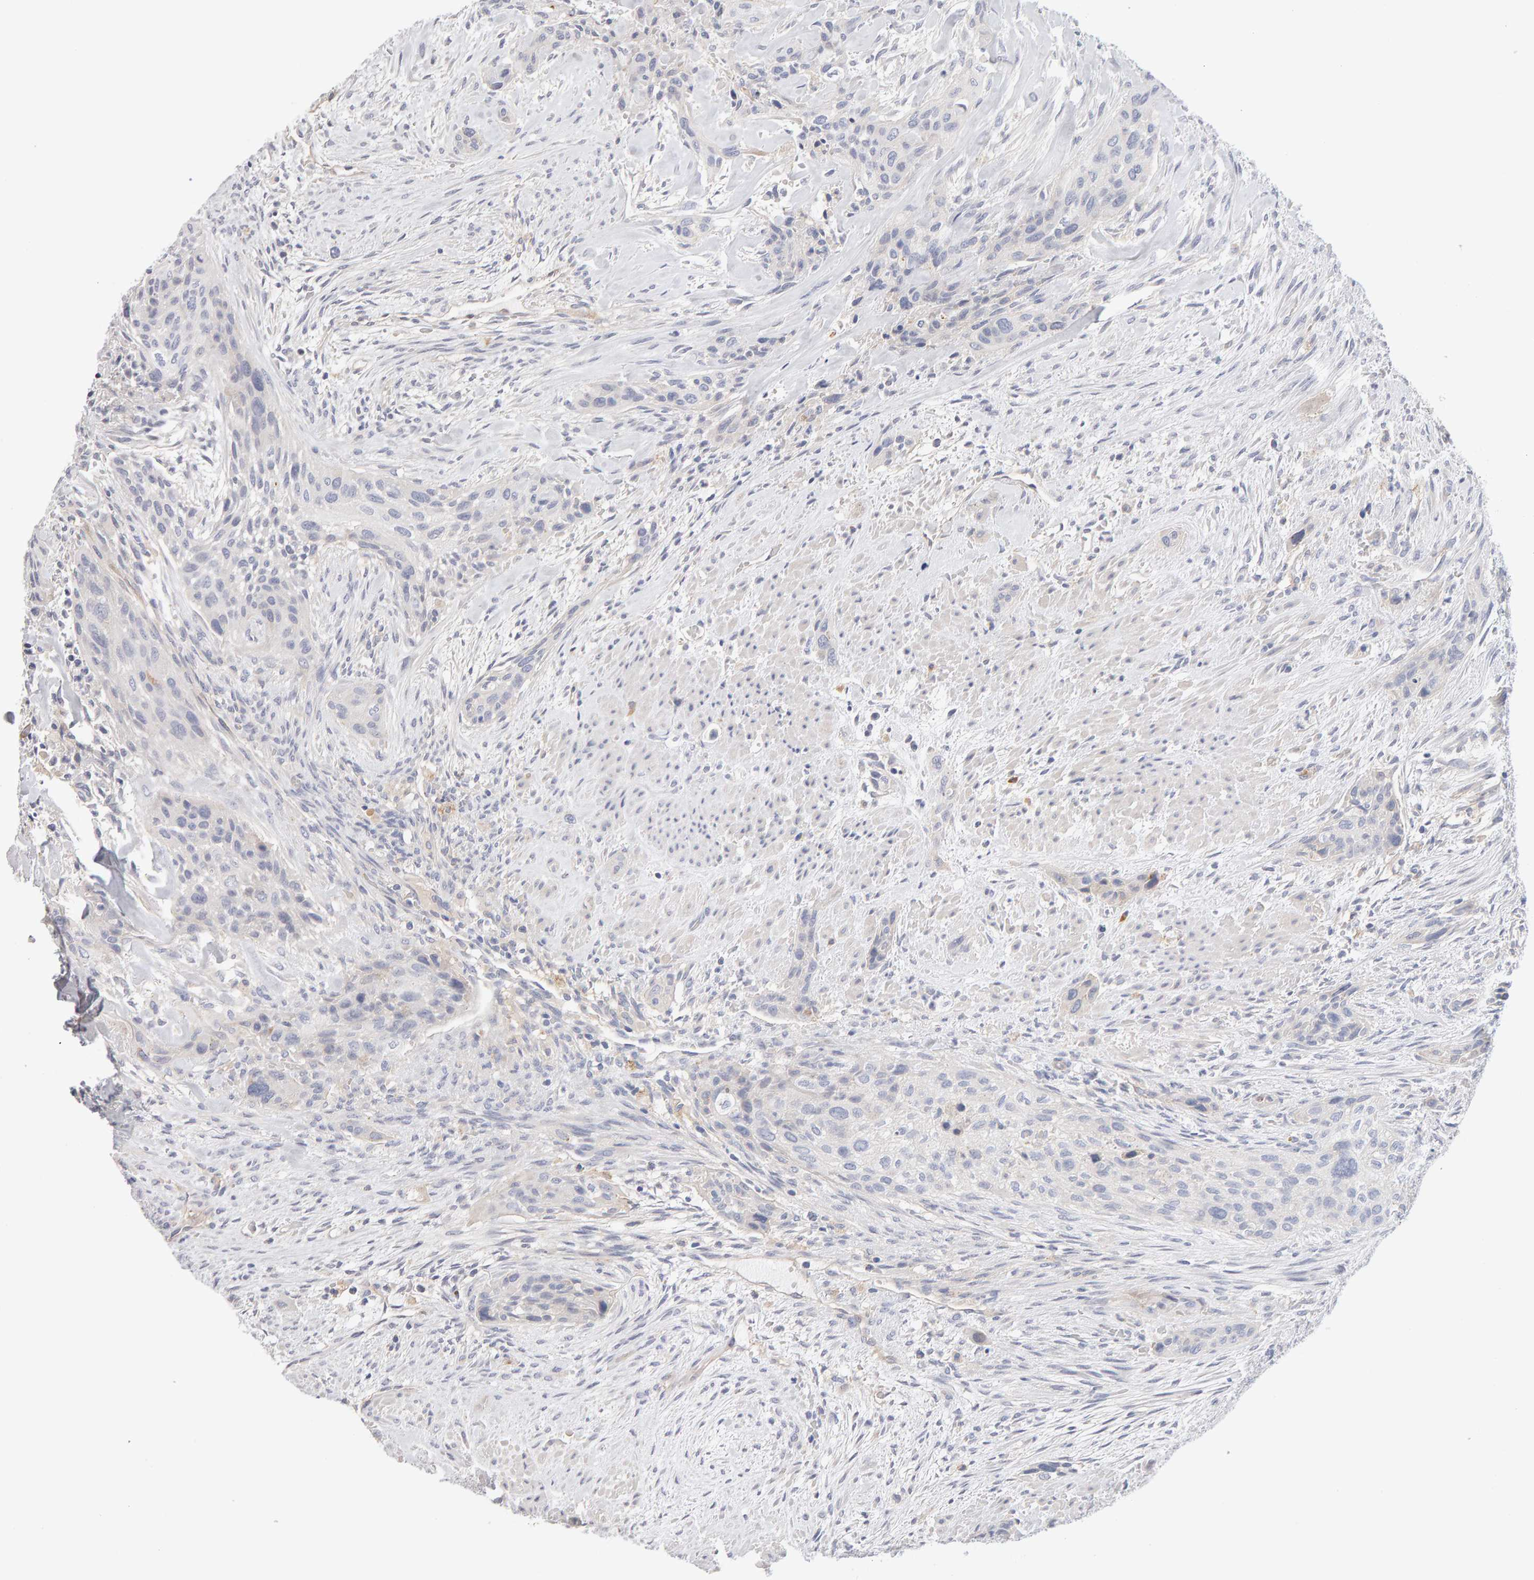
{"staining": {"intensity": "negative", "quantity": "none", "location": "none"}, "tissue": "urothelial cancer", "cell_type": "Tumor cells", "image_type": "cancer", "snomed": [{"axis": "morphology", "description": "Urothelial carcinoma, High grade"}, {"axis": "topography", "description": "Urinary bladder"}], "caption": "IHC of human urothelial cancer displays no positivity in tumor cells.", "gene": "METRNL", "patient": {"sex": "male", "age": 35}}